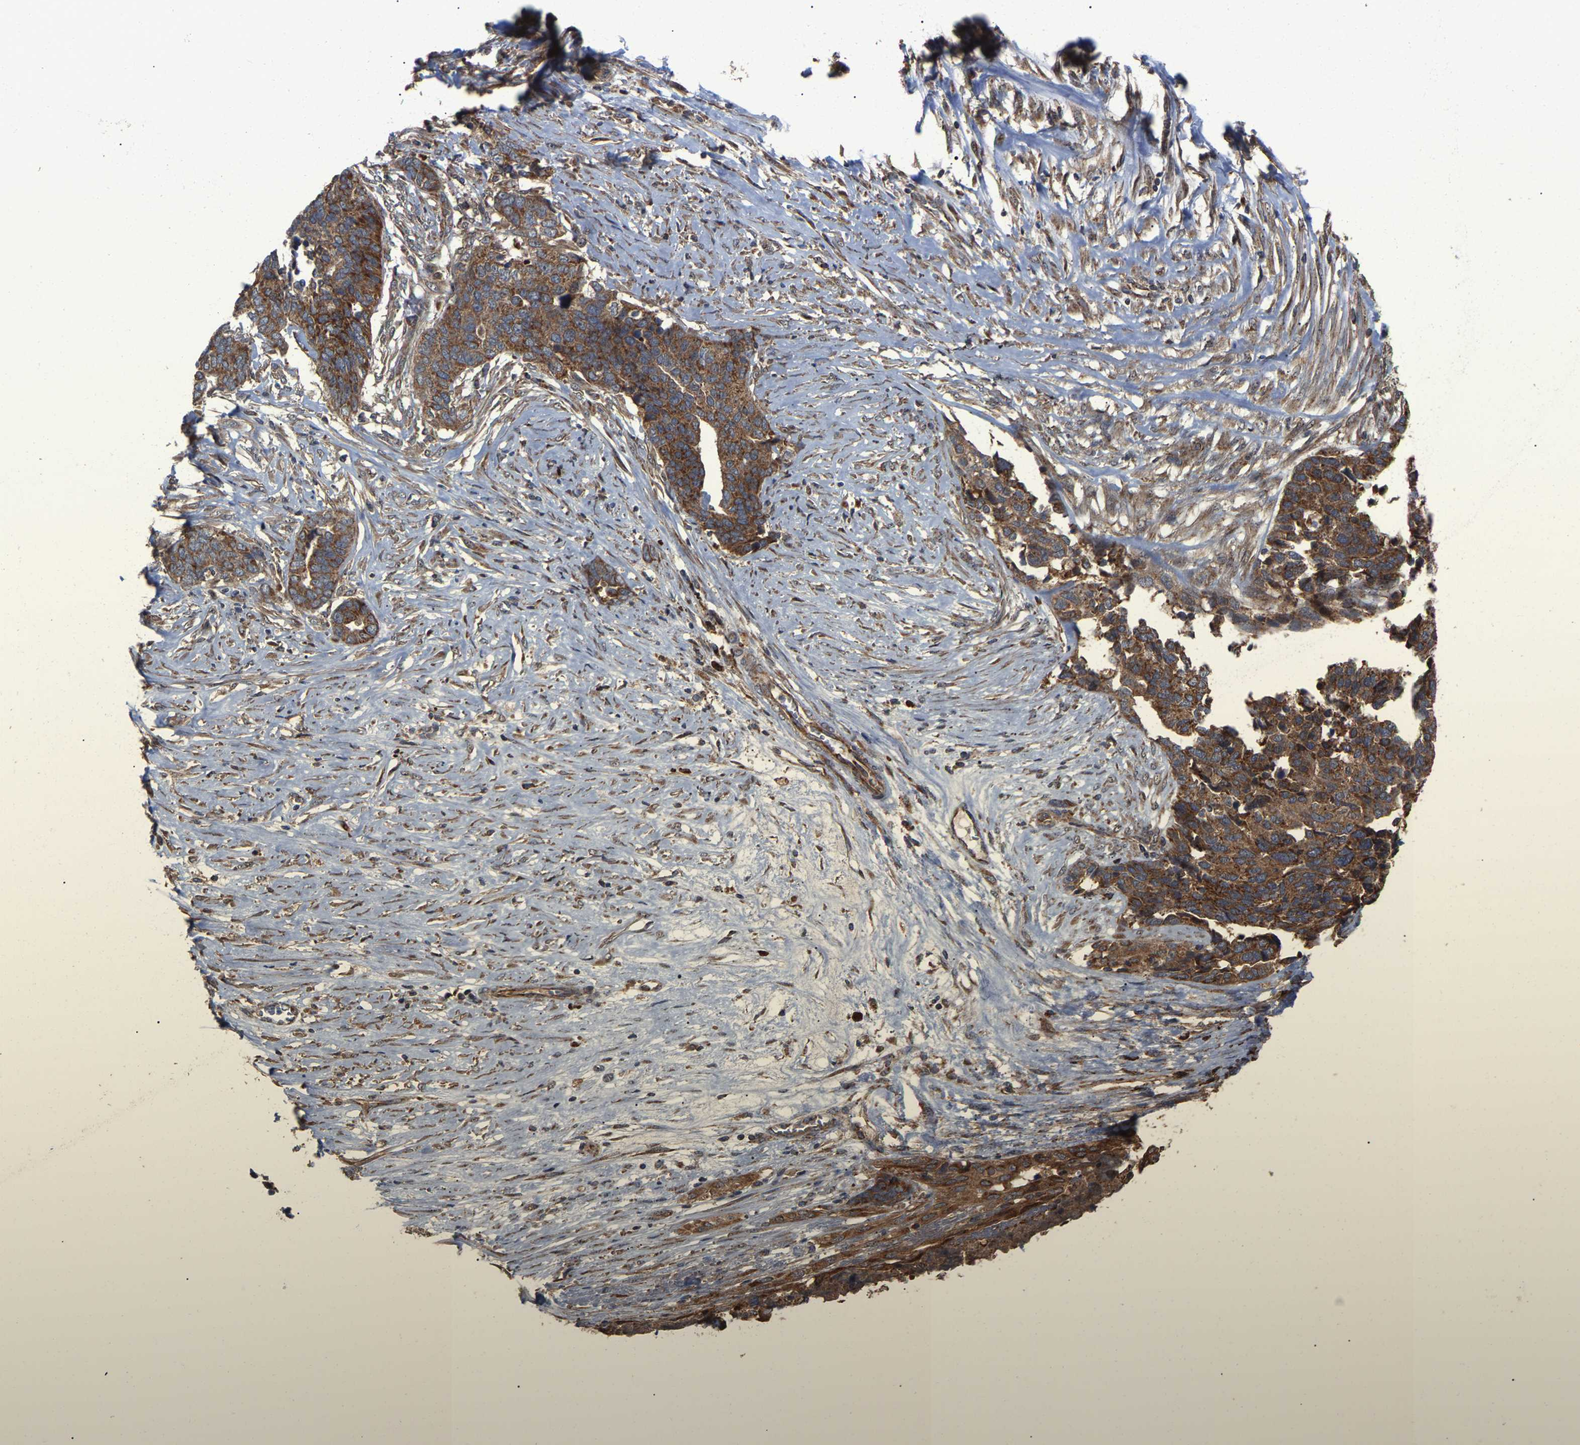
{"staining": {"intensity": "moderate", "quantity": ">75%", "location": "cytoplasmic/membranous"}, "tissue": "ovarian cancer", "cell_type": "Tumor cells", "image_type": "cancer", "snomed": [{"axis": "morphology", "description": "Cystadenocarcinoma, serous, NOS"}, {"axis": "topography", "description": "Ovary"}], "caption": "Serous cystadenocarcinoma (ovarian) tissue displays moderate cytoplasmic/membranous staining in approximately >75% of tumor cells, visualized by immunohistochemistry. The staining was performed using DAB (3,3'-diaminobenzidine) to visualize the protein expression in brown, while the nuclei were stained in blue with hematoxylin (Magnification: 20x).", "gene": "GCC1", "patient": {"sex": "female", "age": 44}}